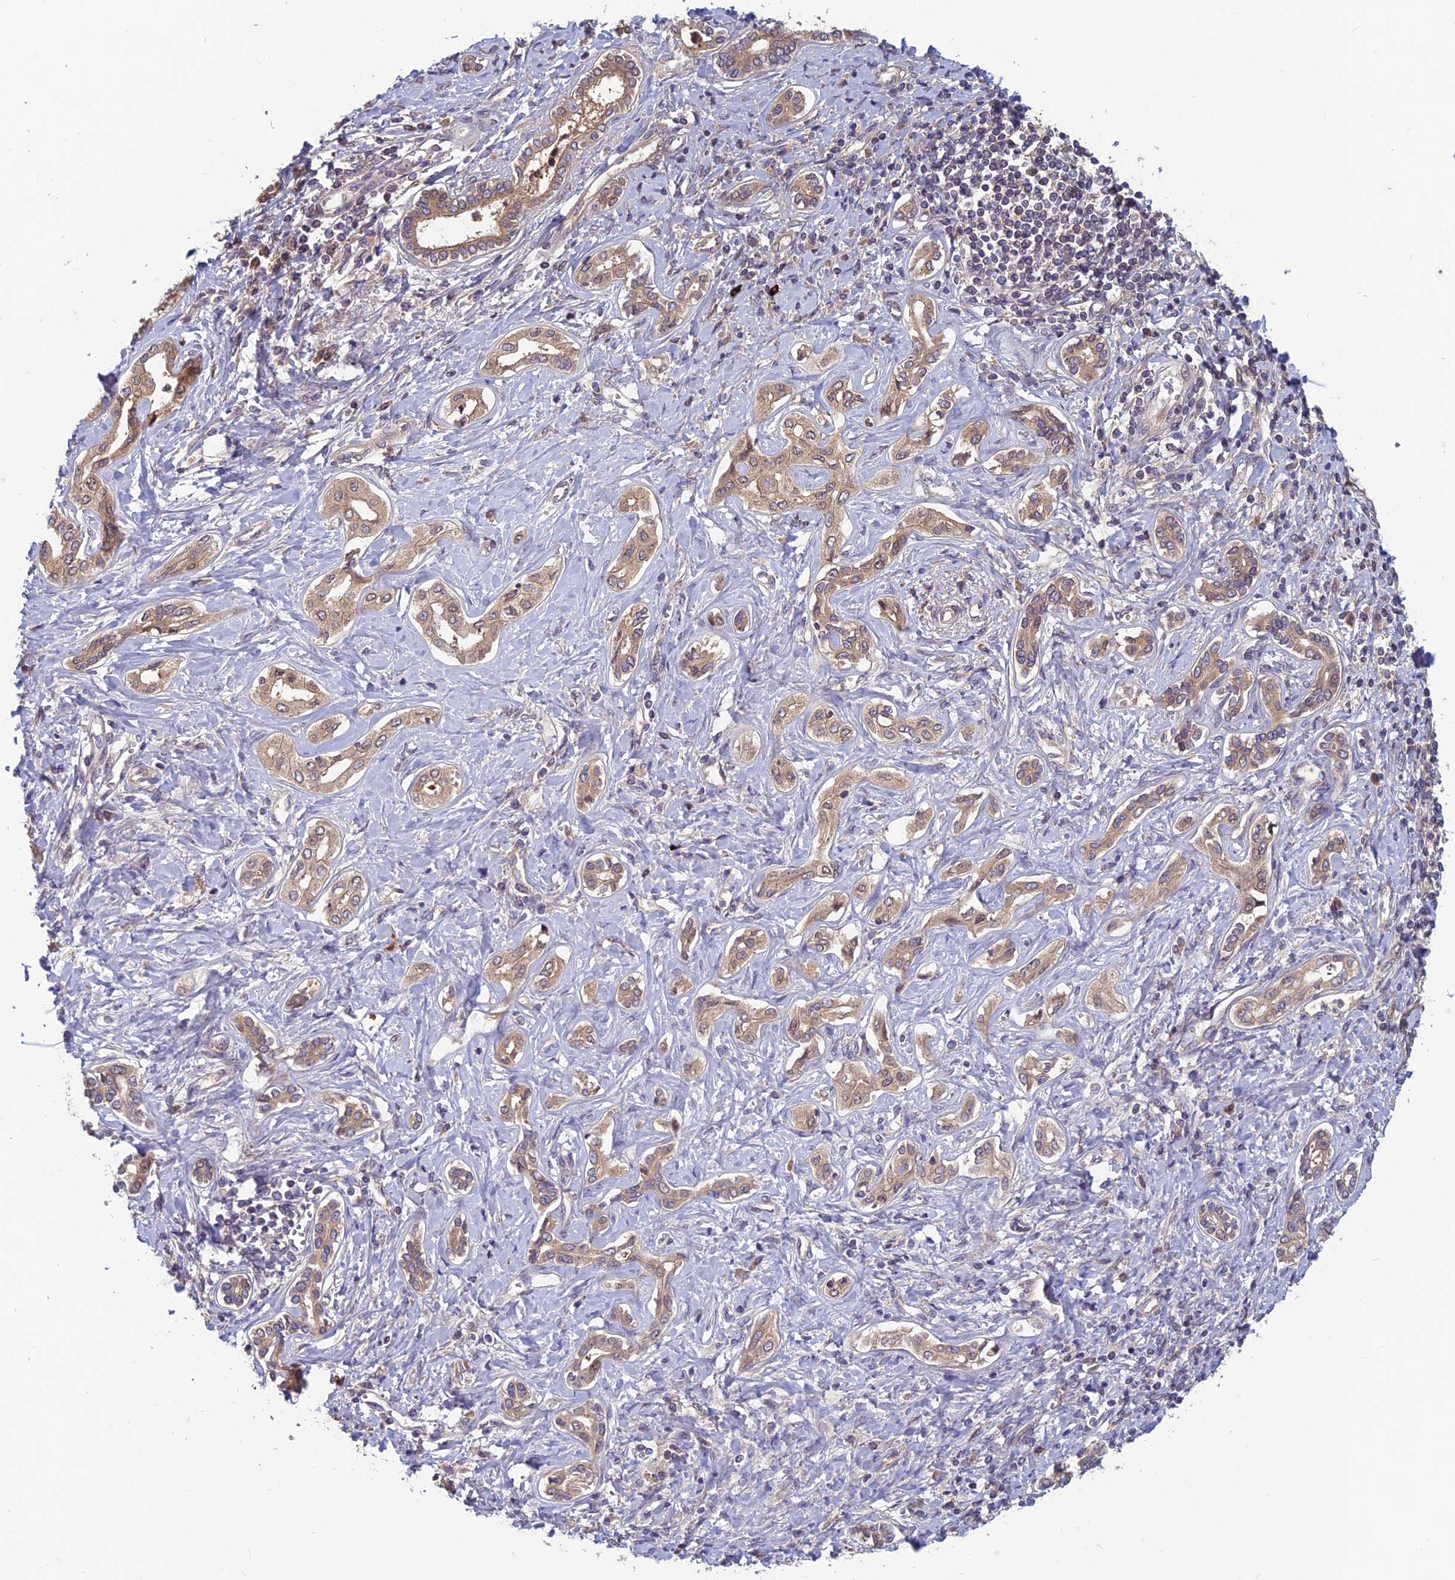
{"staining": {"intensity": "weak", "quantity": "25%-75%", "location": "cytoplasmic/membranous"}, "tissue": "liver cancer", "cell_type": "Tumor cells", "image_type": "cancer", "snomed": [{"axis": "morphology", "description": "Cholangiocarcinoma"}, {"axis": "topography", "description": "Liver"}], "caption": "Approximately 25%-75% of tumor cells in human liver cancer display weak cytoplasmic/membranous protein staining as visualized by brown immunohistochemical staining.", "gene": "CCDC15", "patient": {"sex": "female", "age": 77}}